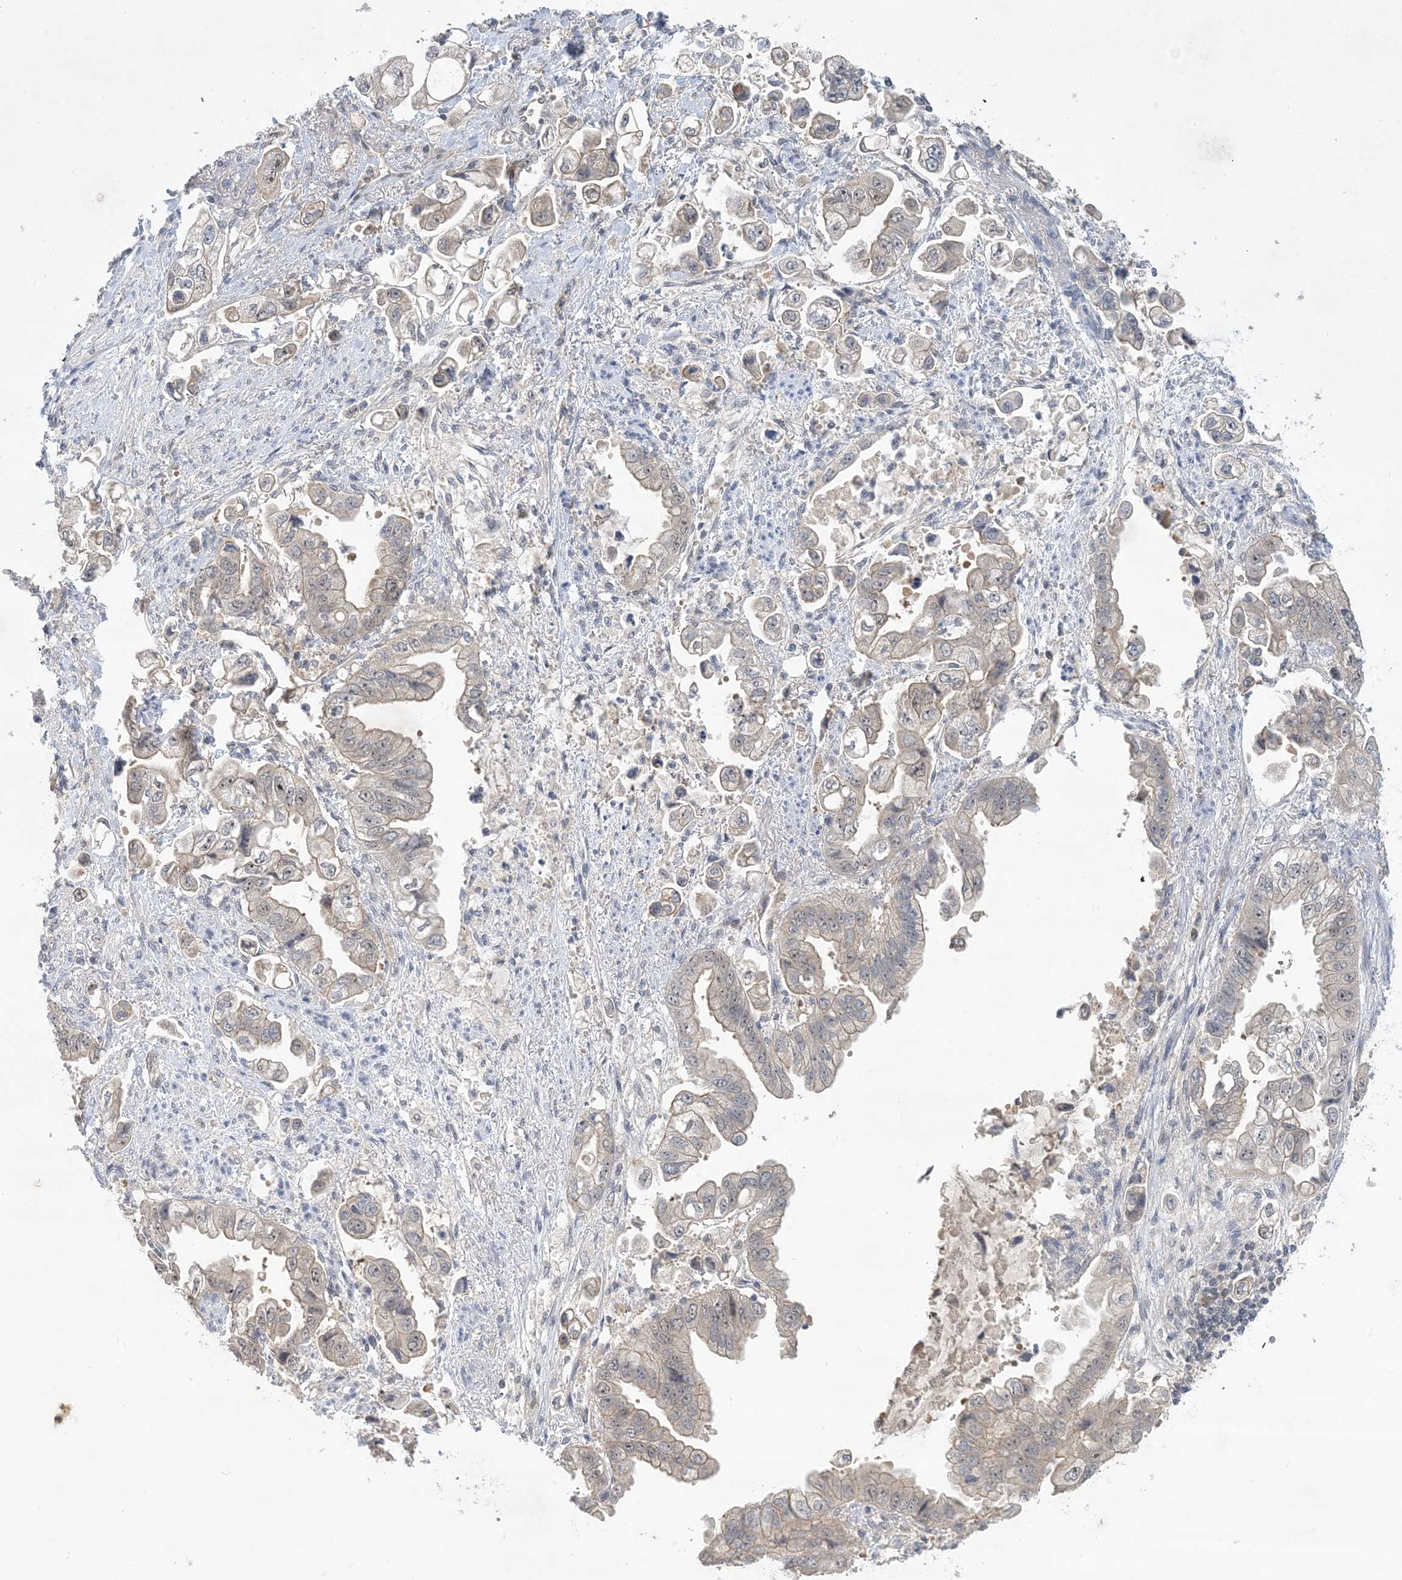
{"staining": {"intensity": "negative", "quantity": "none", "location": "none"}, "tissue": "stomach cancer", "cell_type": "Tumor cells", "image_type": "cancer", "snomed": [{"axis": "morphology", "description": "Adenocarcinoma, NOS"}, {"axis": "topography", "description": "Stomach"}], "caption": "Human adenocarcinoma (stomach) stained for a protein using immunohistochemistry (IHC) shows no positivity in tumor cells.", "gene": "UBE2E1", "patient": {"sex": "male", "age": 62}}